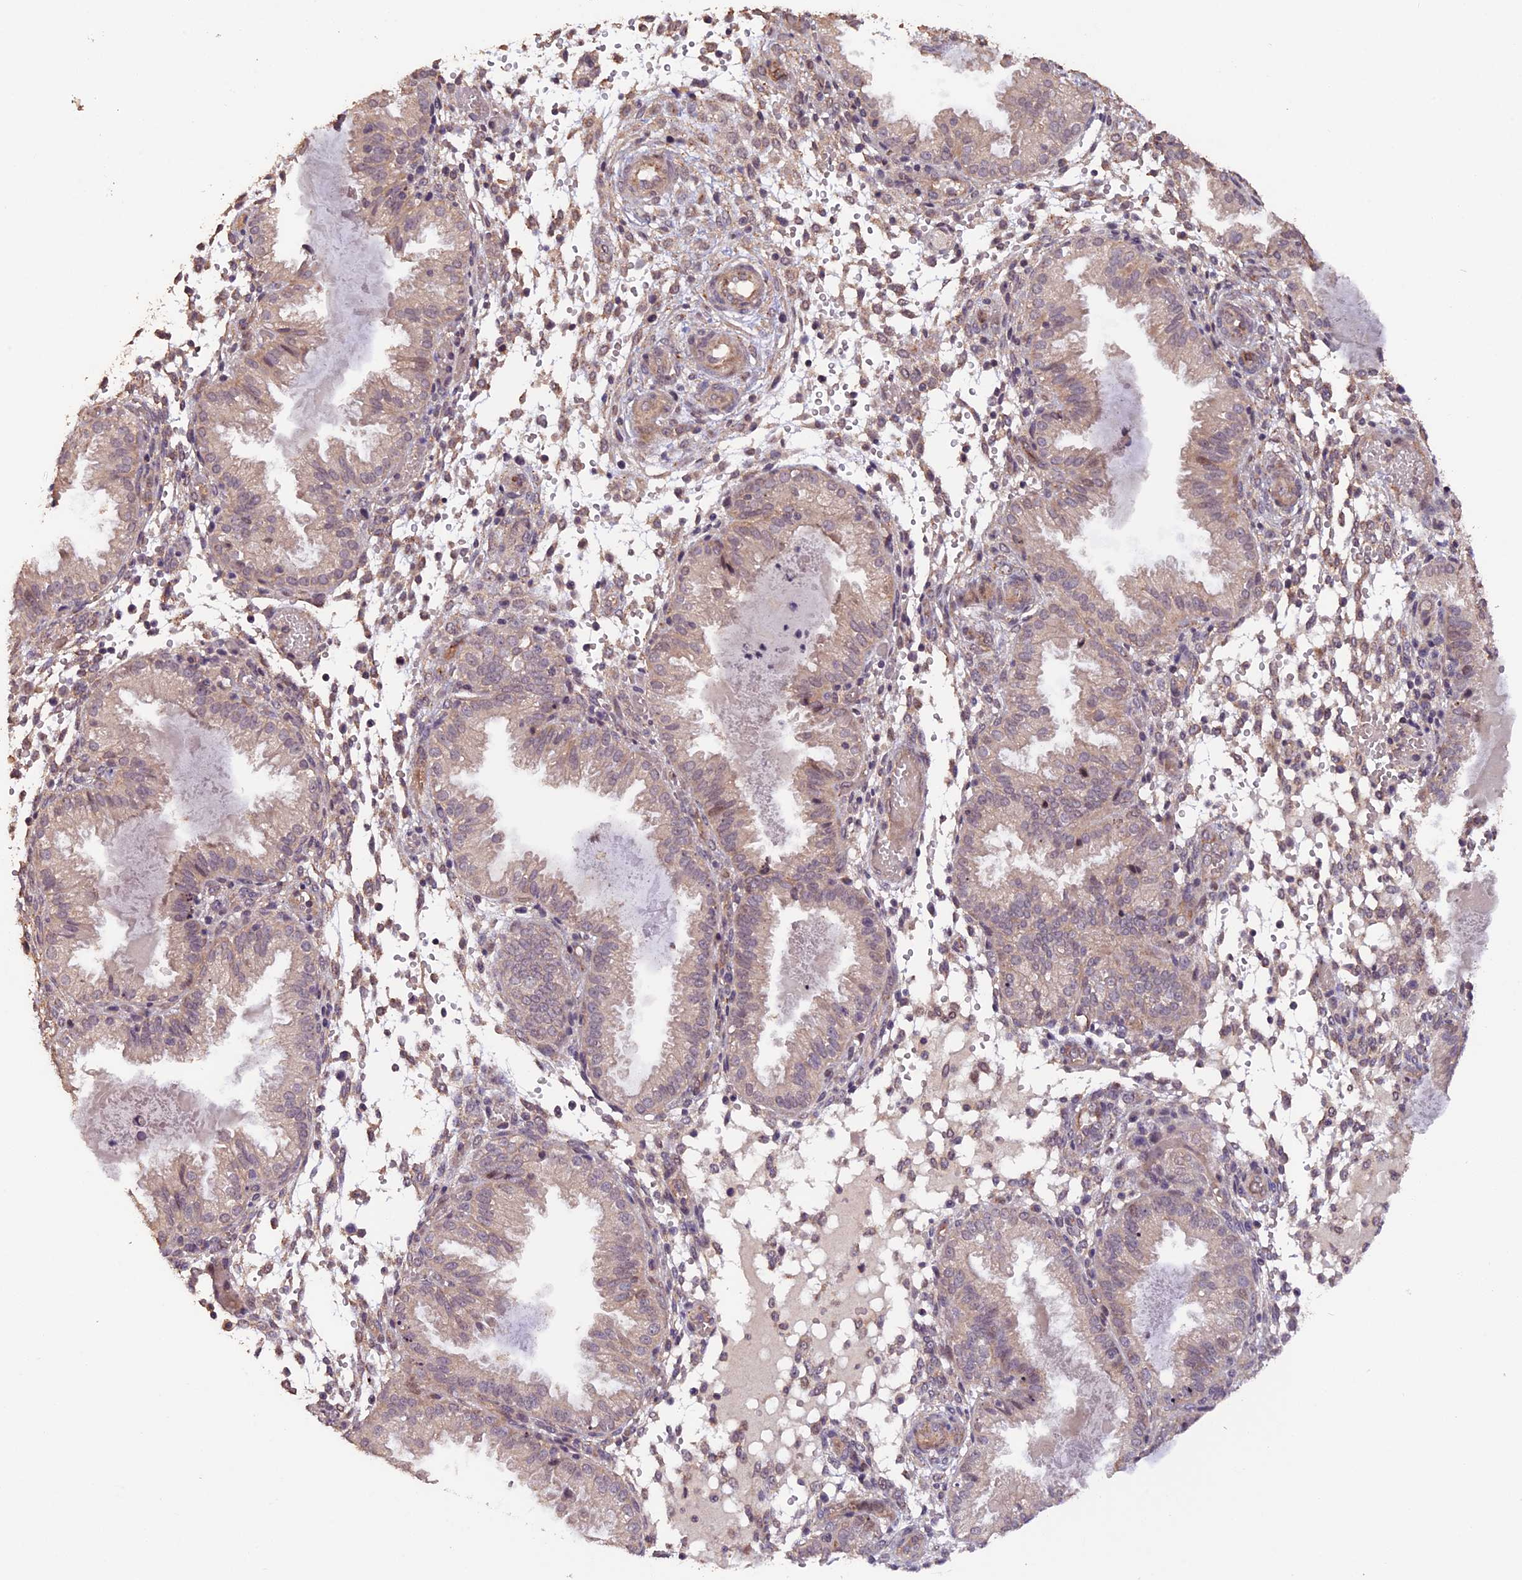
{"staining": {"intensity": "weak", "quantity": "<25%", "location": "cytoplasmic/membranous"}, "tissue": "endometrium", "cell_type": "Cells in endometrial stroma", "image_type": "normal", "snomed": [{"axis": "morphology", "description": "Normal tissue, NOS"}, {"axis": "topography", "description": "Endometrium"}], "caption": "Human endometrium stained for a protein using IHC exhibits no staining in cells in endometrial stroma.", "gene": "GNB5", "patient": {"sex": "female", "age": 33}}